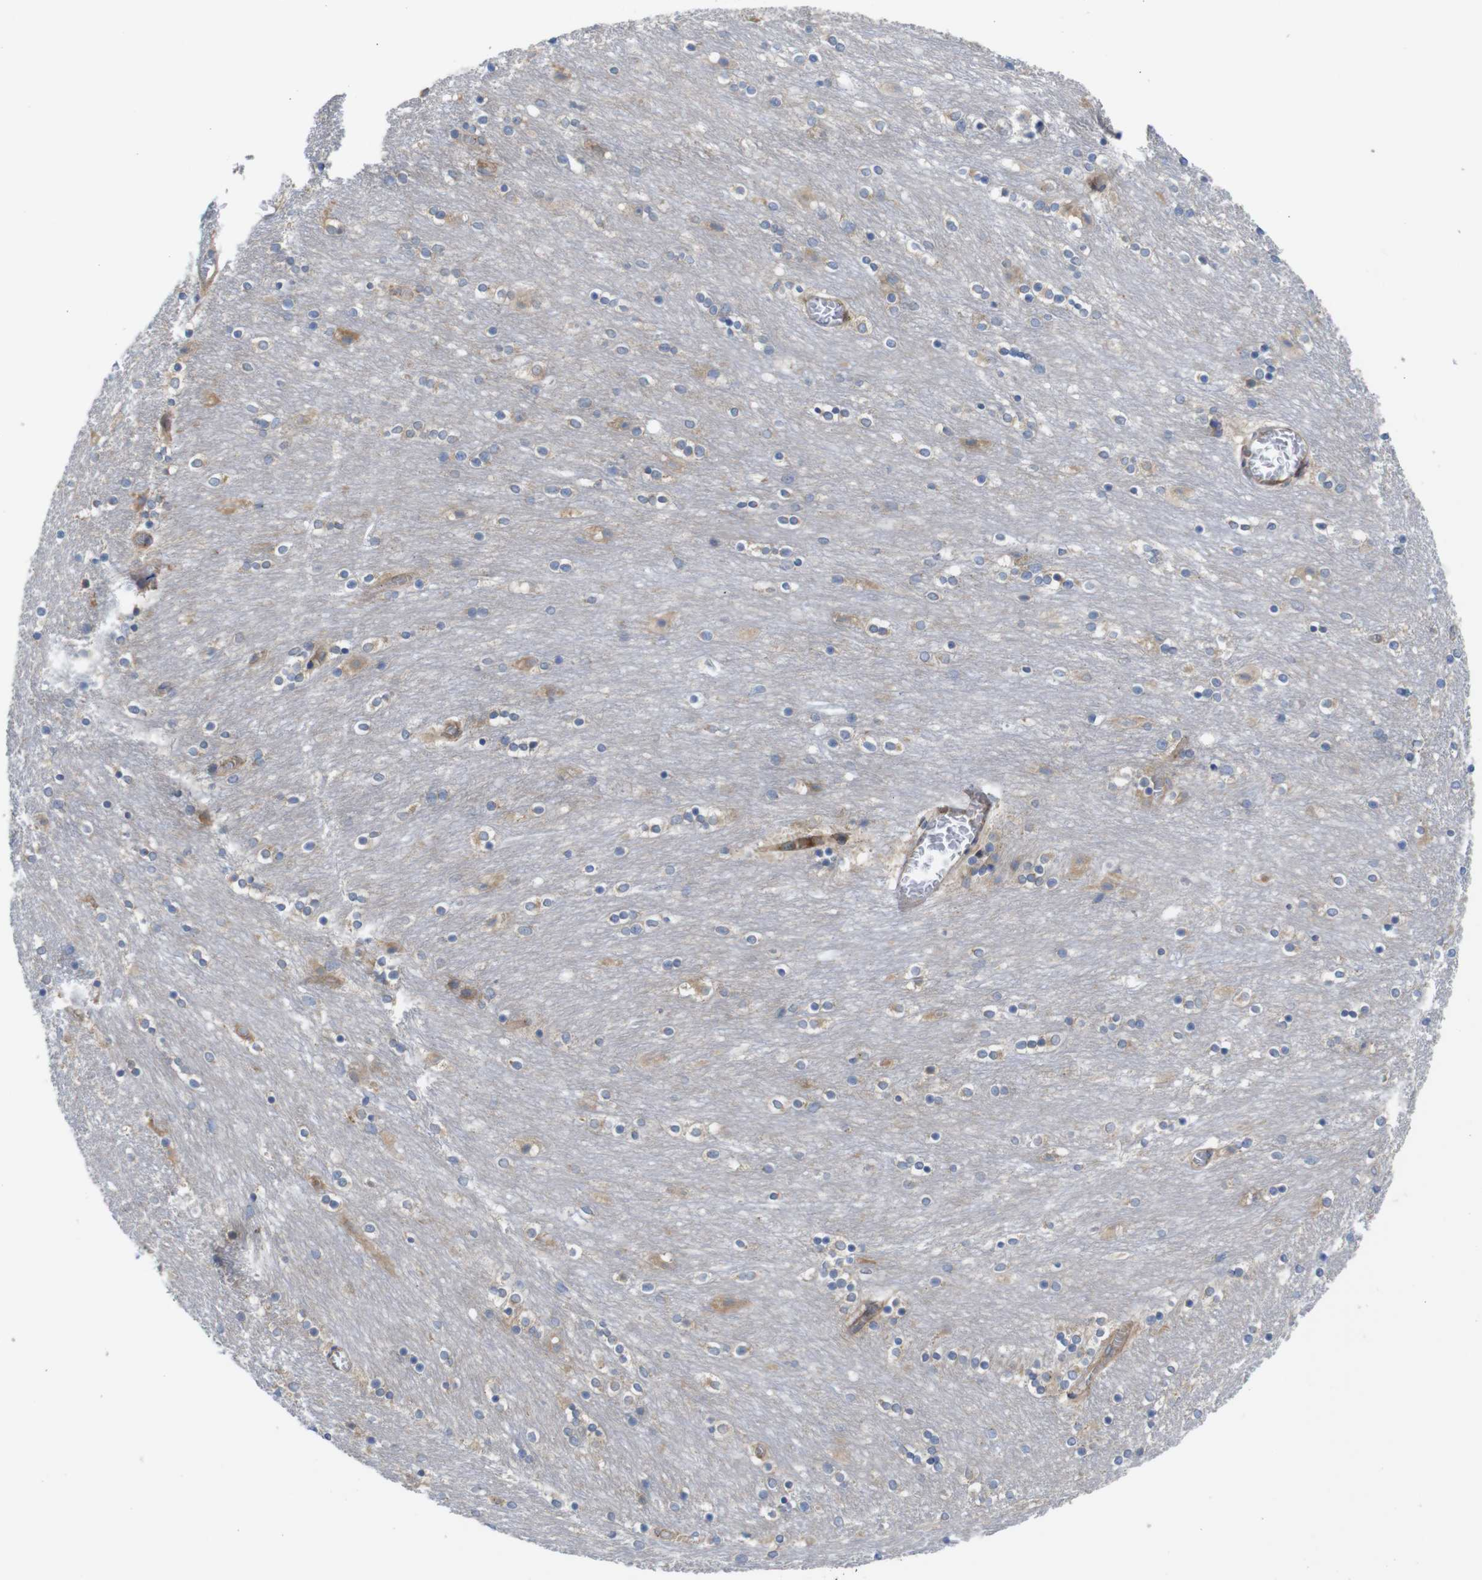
{"staining": {"intensity": "weak", "quantity": "<25%", "location": "cytoplasmic/membranous"}, "tissue": "caudate", "cell_type": "Glial cells", "image_type": "normal", "snomed": [{"axis": "morphology", "description": "Normal tissue, NOS"}, {"axis": "topography", "description": "Lateral ventricle wall"}], "caption": "An image of human caudate is negative for staining in glial cells.", "gene": "DDRGK1", "patient": {"sex": "female", "age": 54}}